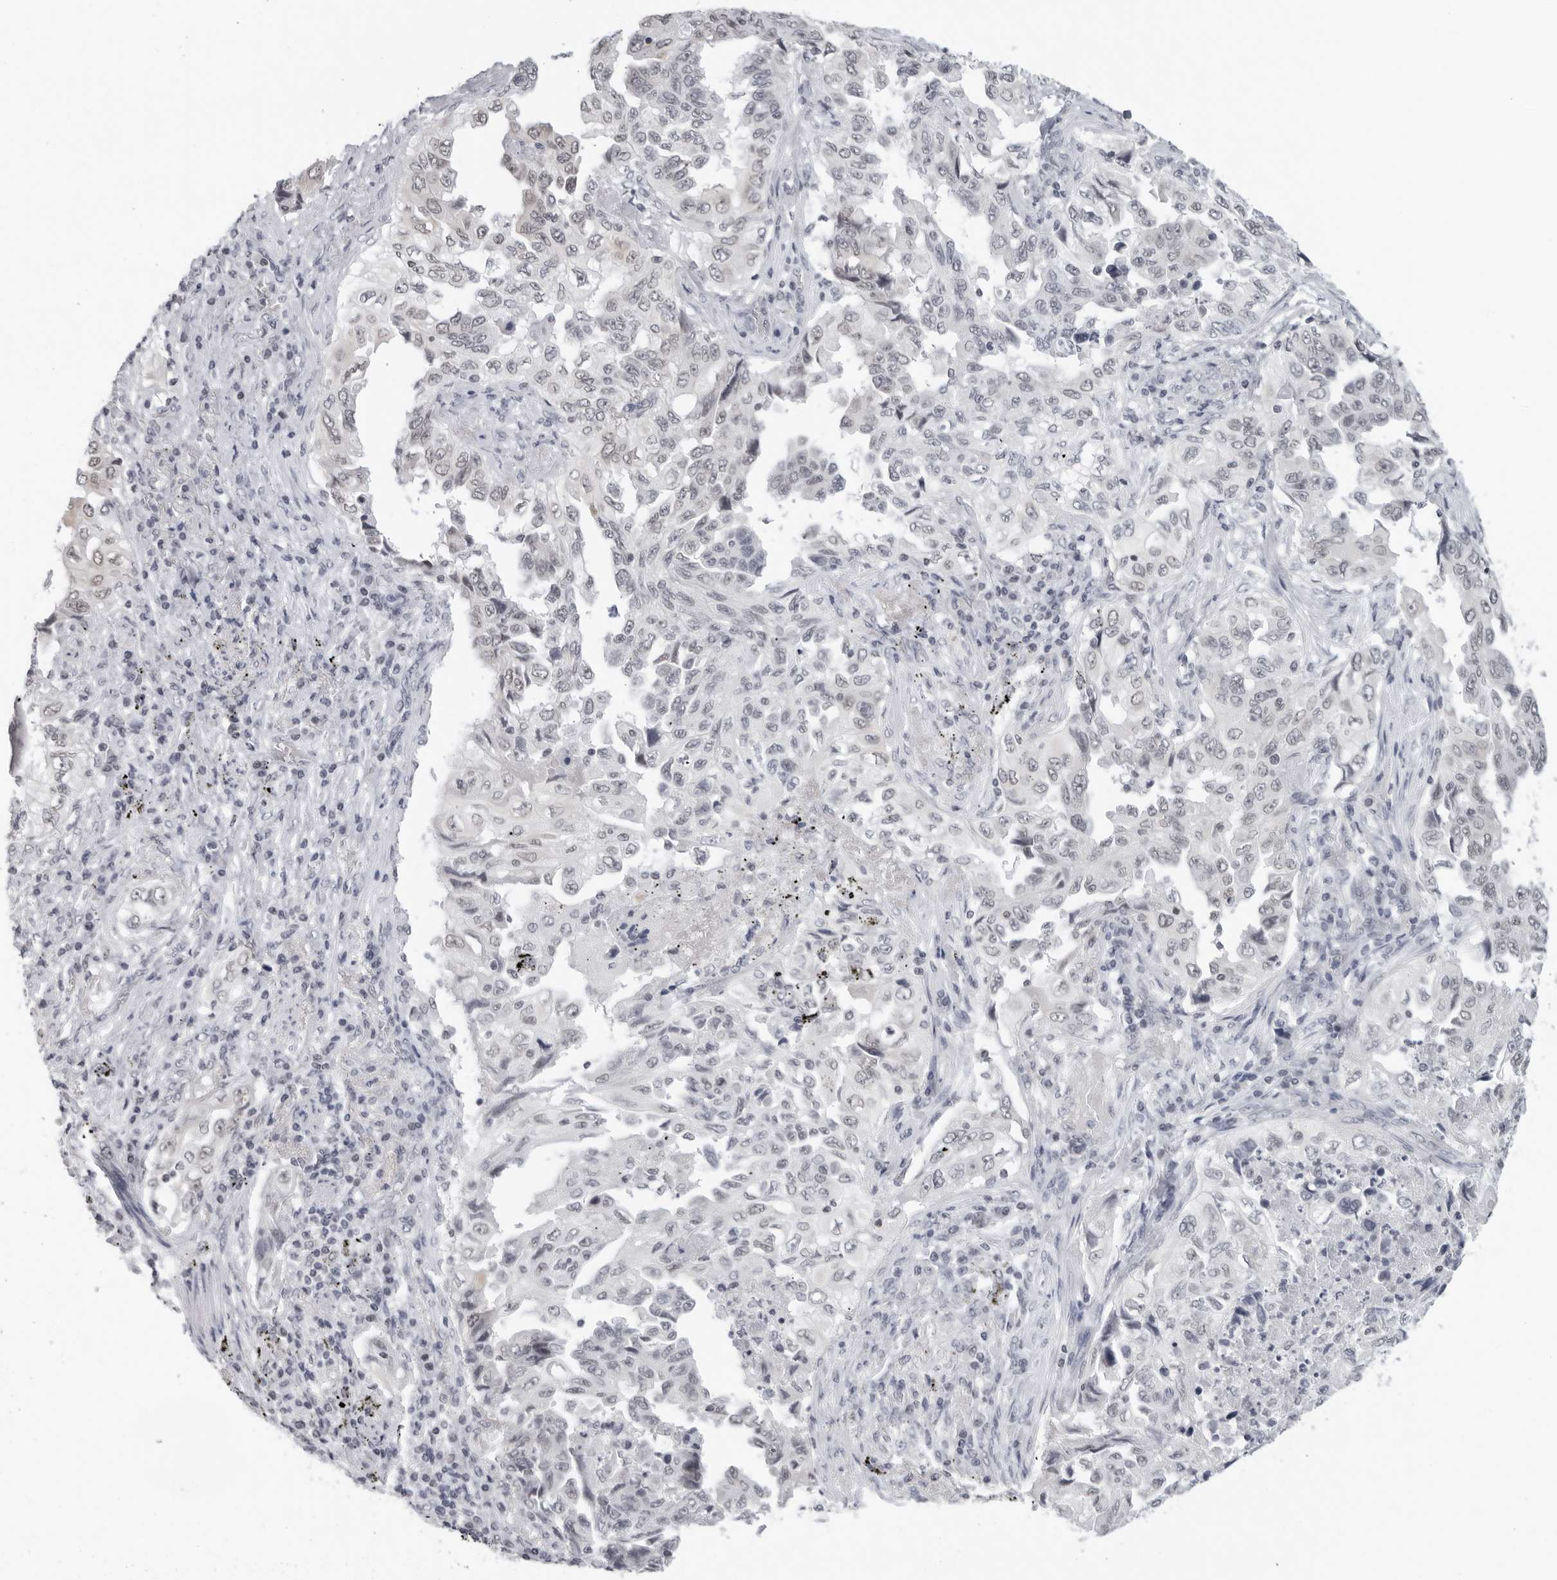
{"staining": {"intensity": "weak", "quantity": "<25%", "location": "nuclear"}, "tissue": "lung cancer", "cell_type": "Tumor cells", "image_type": "cancer", "snomed": [{"axis": "morphology", "description": "Adenocarcinoma, NOS"}, {"axis": "topography", "description": "Lung"}], "caption": "Immunohistochemistry image of human lung adenocarcinoma stained for a protein (brown), which shows no staining in tumor cells. The staining was performed using DAB (3,3'-diaminobenzidine) to visualize the protein expression in brown, while the nuclei were stained in blue with hematoxylin (Magnification: 20x).", "gene": "FLG2", "patient": {"sex": "female", "age": 51}}